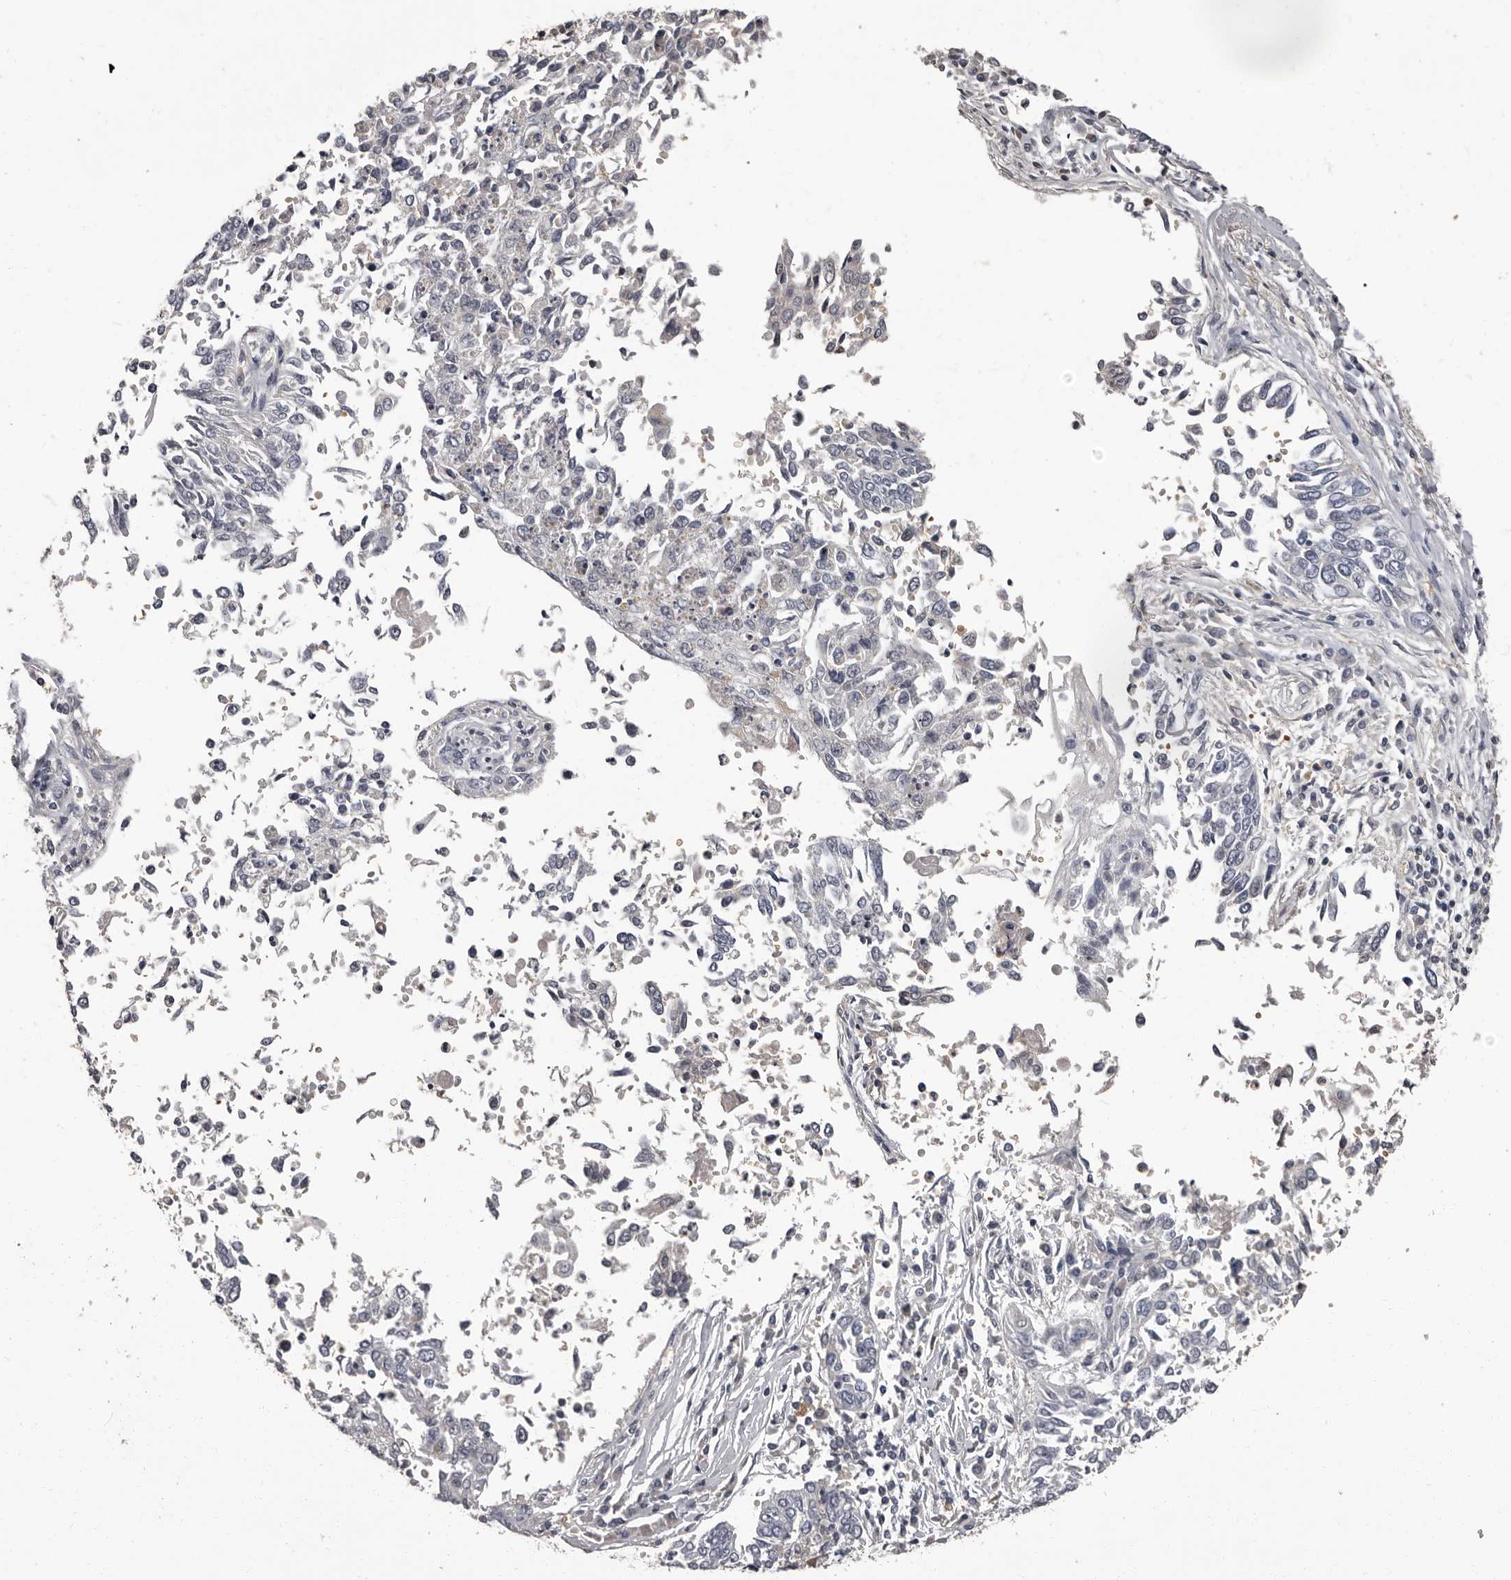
{"staining": {"intensity": "negative", "quantity": "none", "location": "none"}, "tissue": "lung cancer", "cell_type": "Tumor cells", "image_type": "cancer", "snomed": [{"axis": "morphology", "description": "Normal tissue, NOS"}, {"axis": "morphology", "description": "Squamous cell carcinoma, NOS"}, {"axis": "topography", "description": "Cartilage tissue"}, {"axis": "topography", "description": "Bronchus"}, {"axis": "topography", "description": "Lung"}, {"axis": "topography", "description": "Peripheral nerve tissue"}], "caption": "The micrograph shows no staining of tumor cells in lung squamous cell carcinoma.", "gene": "APEH", "patient": {"sex": "female", "age": 49}}